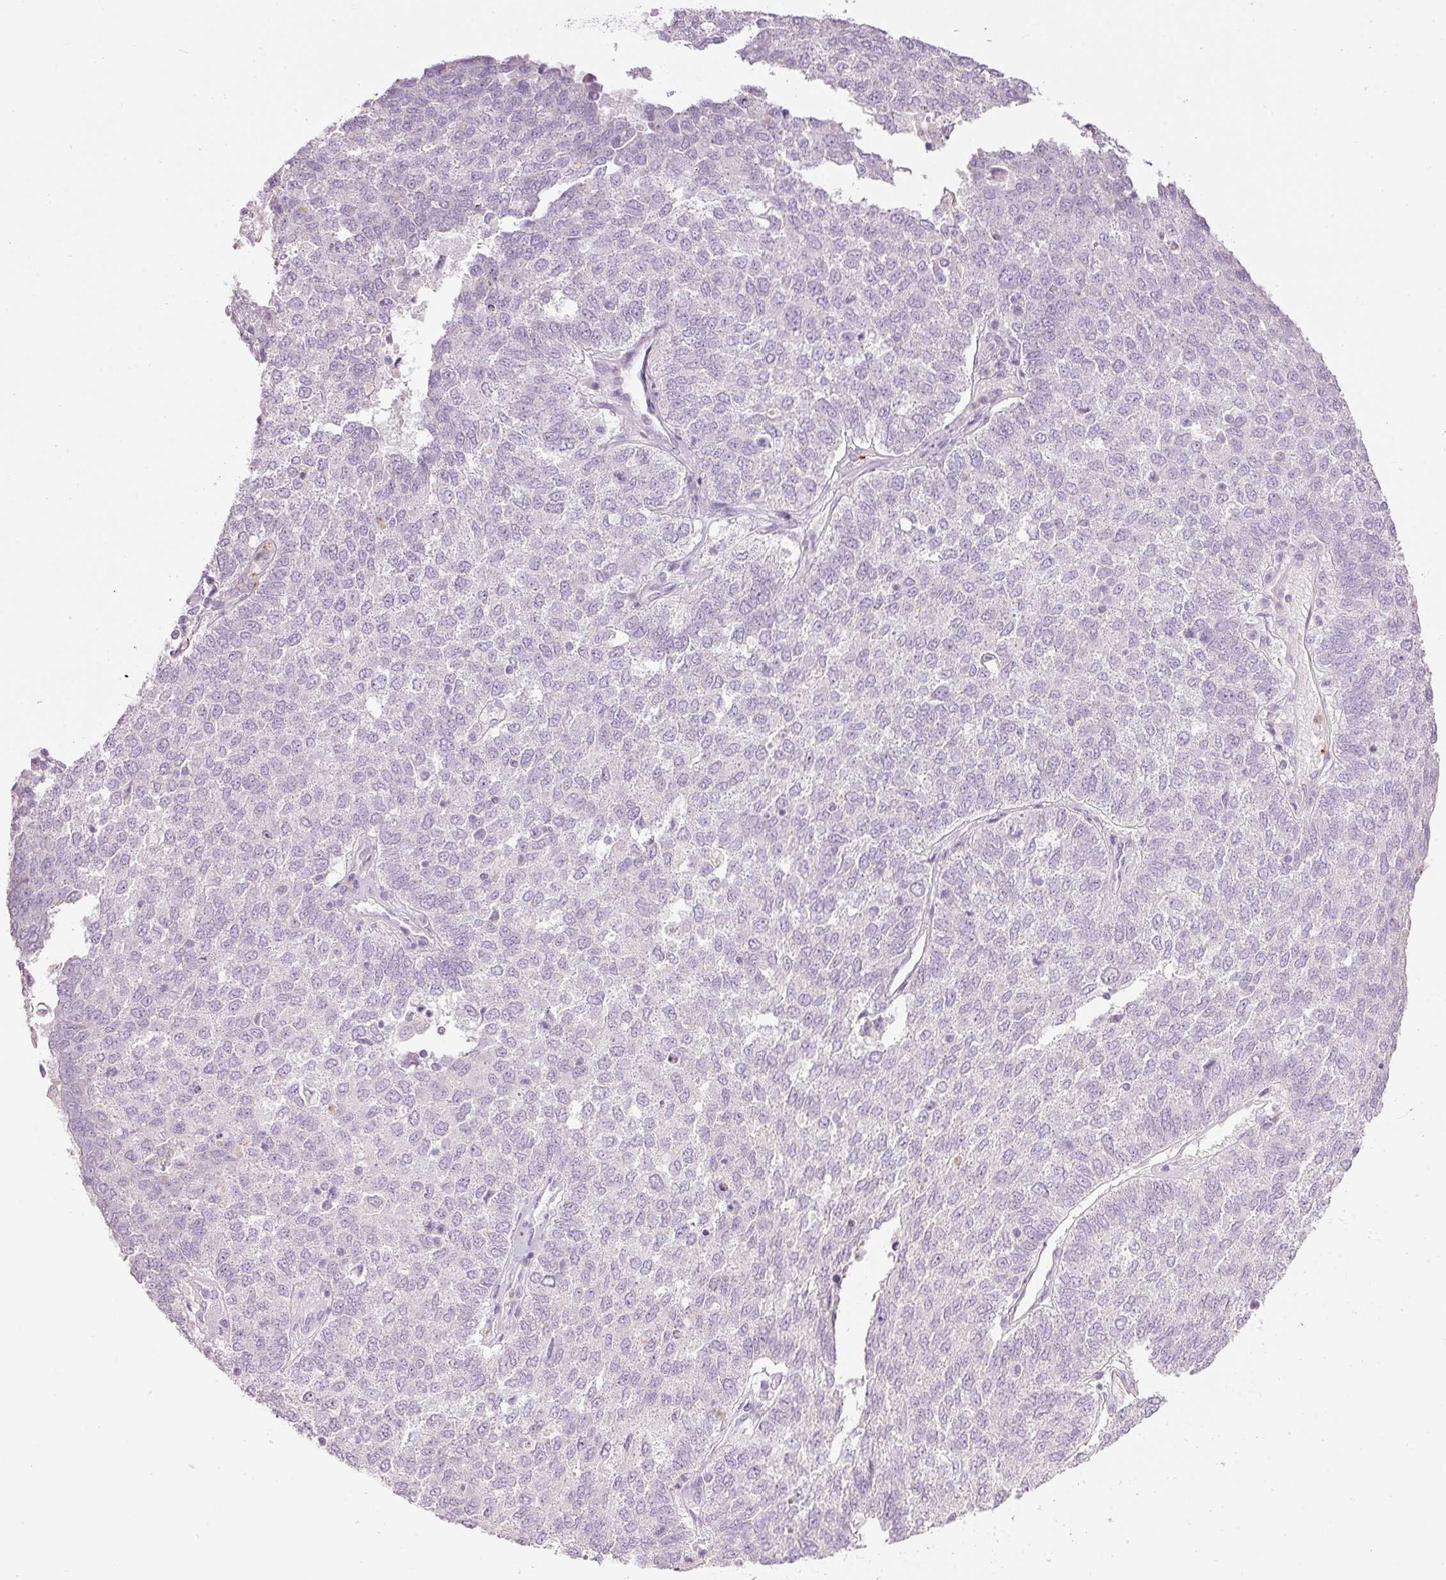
{"staining": {"intensity": "negative", "quantity": "none", "location": "none"}, "tissue": "lung cancer", "cell_type": "Tumor cells", "image_type": "cancer", "snomed": [{"axis": "morphology", "description": "Squamous cell carcinoma, NOS"}, {"axis": "topography", "description": "Lung"}], "caption": "This is an immunohistochemistry photomicrograph of human lung cancer. There is no staining in tumor cells.", "gene": "LECT2", "patient": {"sex": "male", "age": 73}}